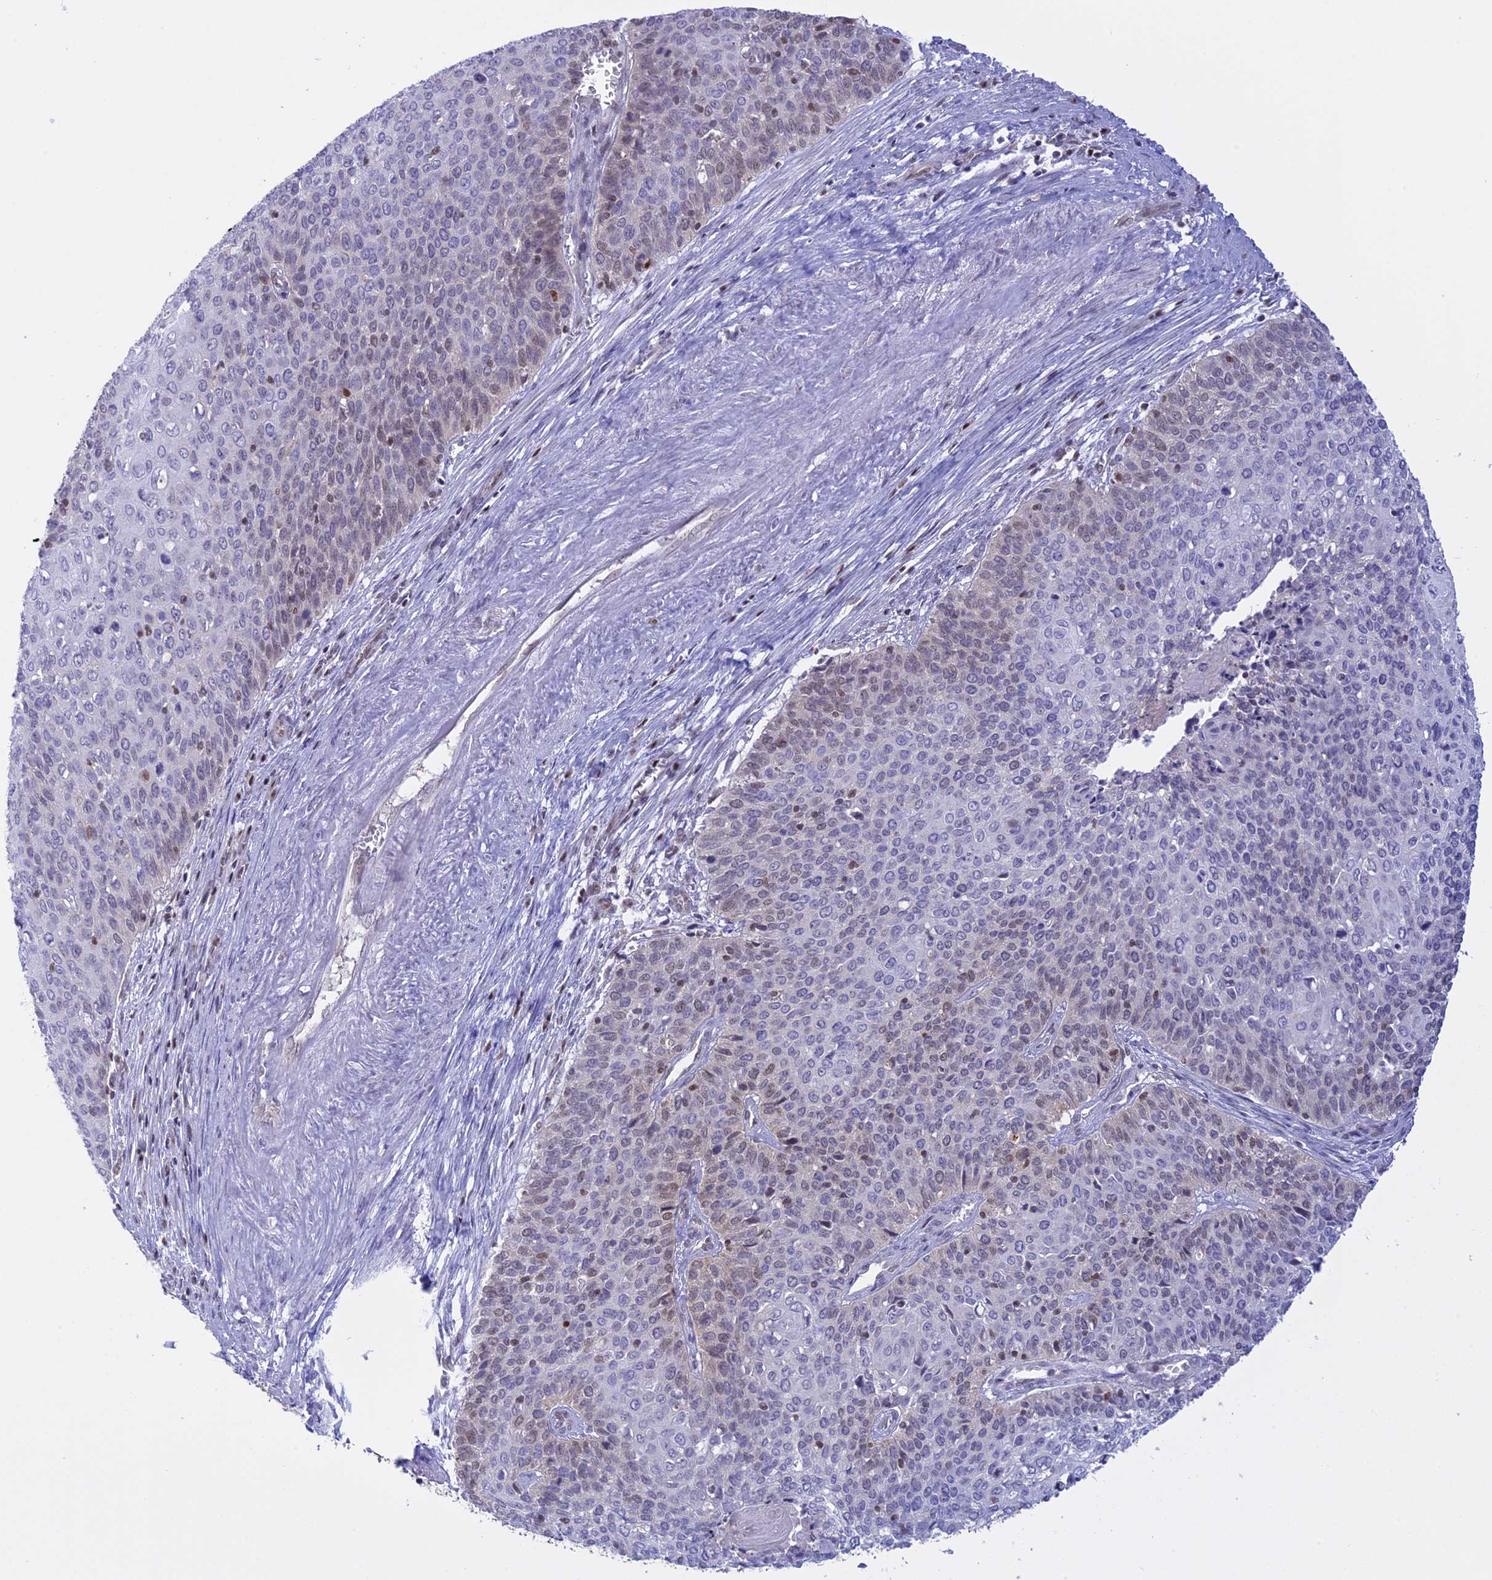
{"staining": {"intensity": "weak", "quantity": "<25%", "location": "nuclear"}, "tissue": "cervical cancer", "cell_type": "Tumor cells", "image_type": "cancer", "snomed": [{"axis": "morphology", "description": "Squamous cell carcinoma, NOS"}, {"axis": "topography", "description": "Cervix"}], "caption": "IHC histopathology image of cervical squamous cell carcinoma stained for a protein (brown), which exhibits no positivity in tumor cells. (DAB immunohistochemistry, high magnification).", "gene": "IZUMO2", "patient": {"sex": "female", "age": 39}}